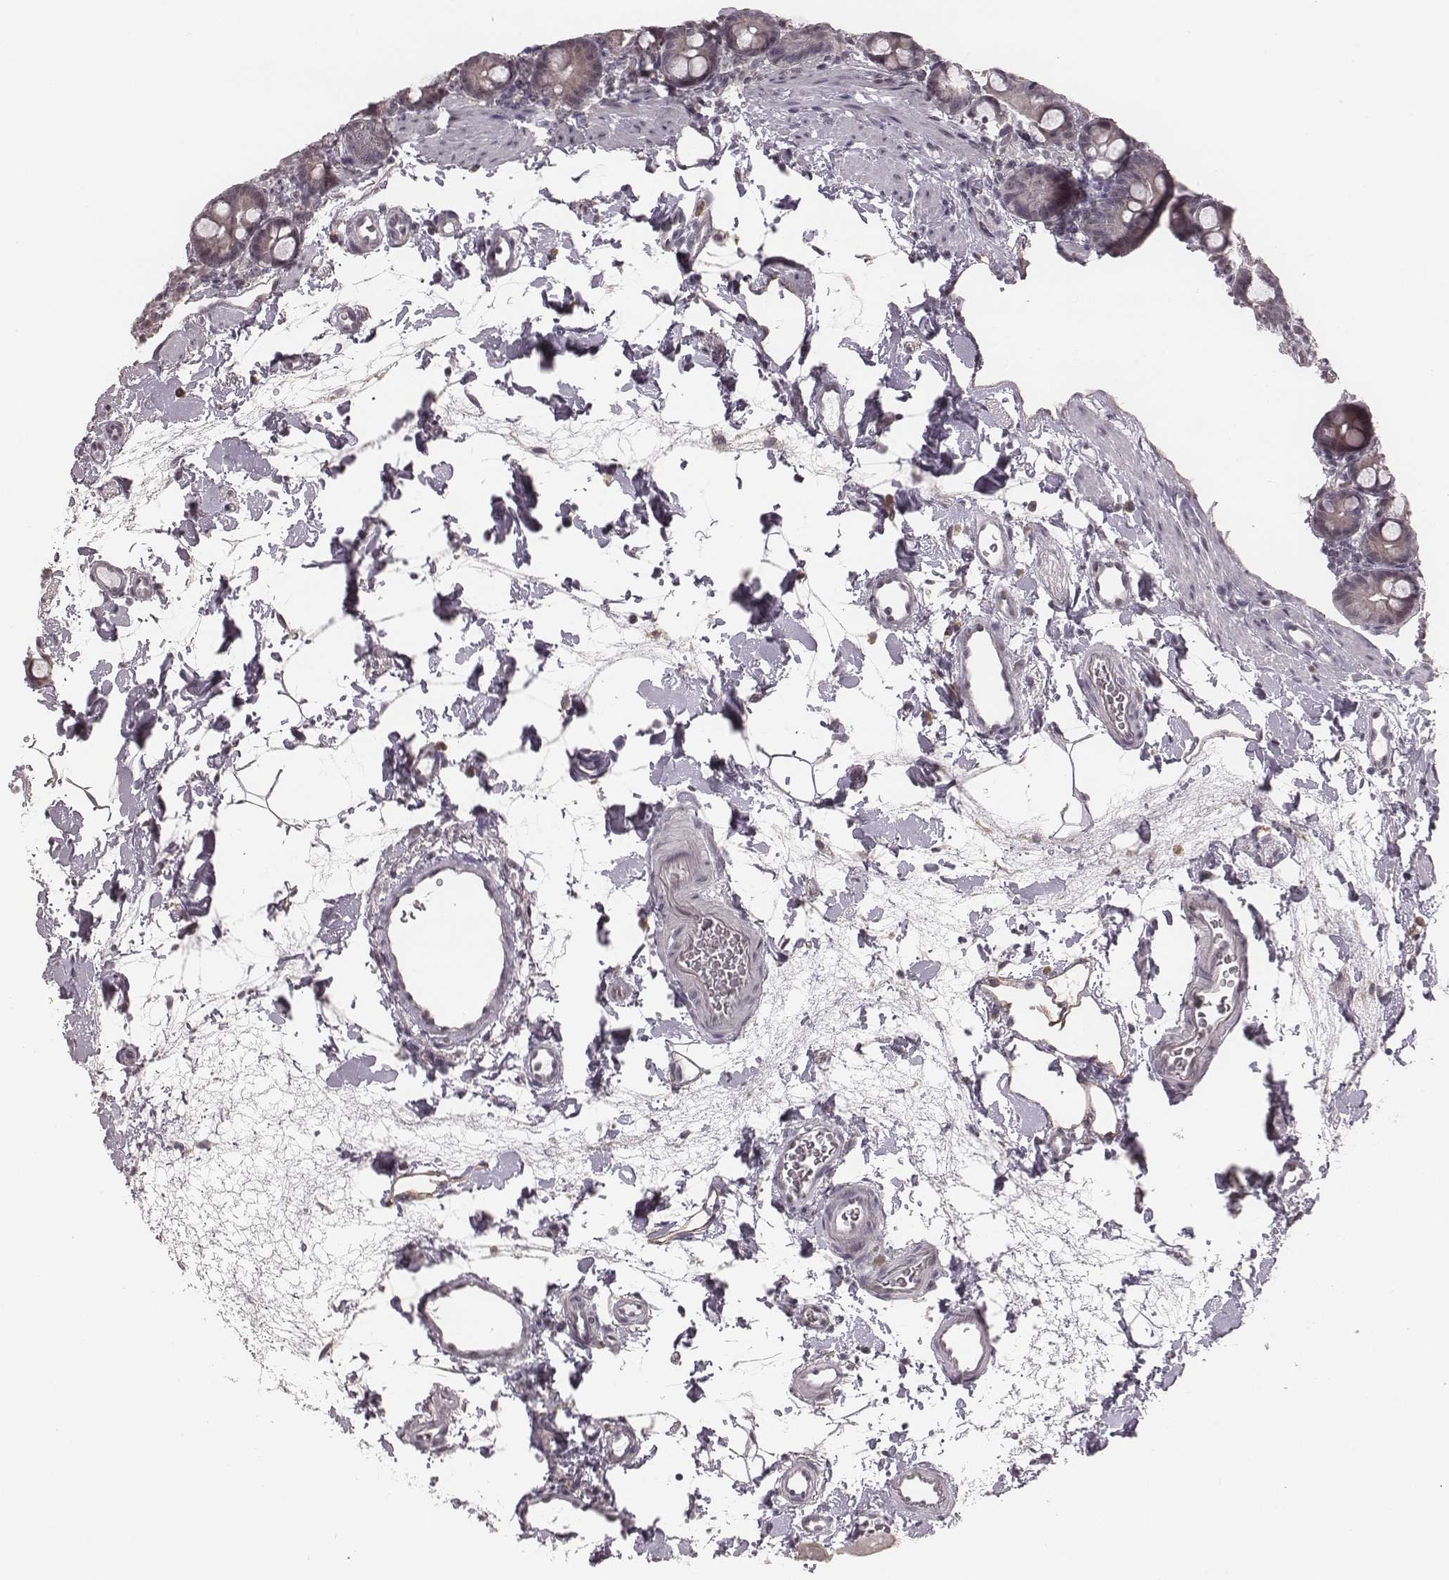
{"staining": {"intensity": "negative", "quantity": "none", "location": "none"}, "tissue": "duodenum", "cell_type": "Glandular cells", "image_type": "normal", "snomed": [{"axis": "morphology", "description": "Normal tissue, NOS"}, {"axis": "topography", "description": "Duodenum"}], "caption": "Immunohistochemistry (IHC) micrograph of unremarkable duodenum: human duodenum stained with DAB (3,3'-diaminobenzidine) exhibits no significant protein staining in glandular cells.", "gene": "RPGRIP1", "patient": {"sex": "male", "age": 59}}